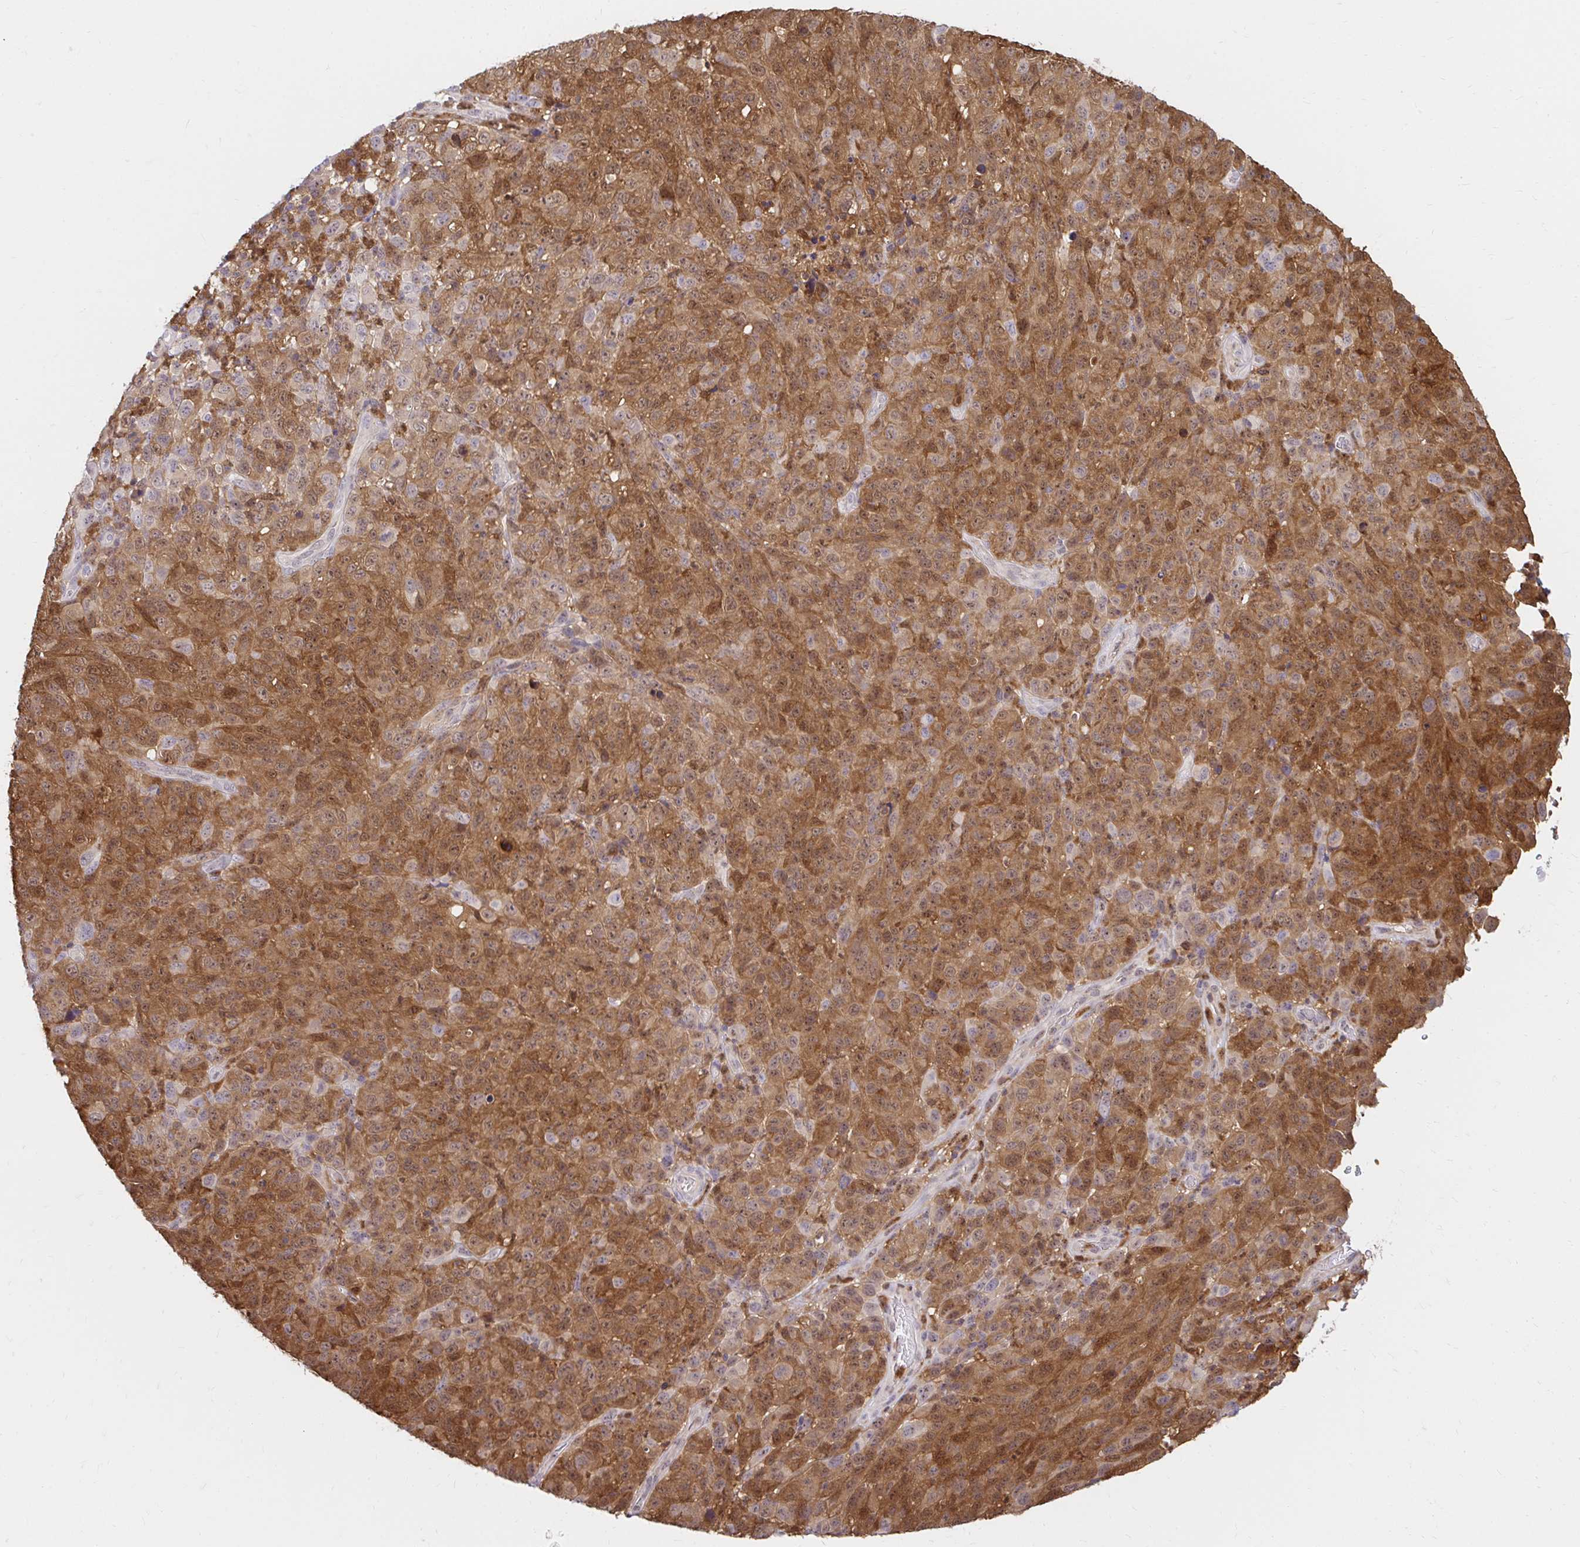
{"staining": {"intensity": "moderate", "quantity": ">75%", "location": "cytoplasmic/membranous"}, "tissue": "melanoma", "cell_type": "Tumor cells", "image_type": "cancer", "snomed": [{"axis": "morphology", "description": "Malignant melanoma, NOS"}, {"axis": "topography", "description": "Skin"}], "caption": "Immunohistochemical staining of human malignant melanoma exhibits medium levels of moderate cytoplasmic/membranous protein positivity in about >75% of tumor cells.", "gene": "PYCARD", "patient": {"sex": "male", "age": 85}}